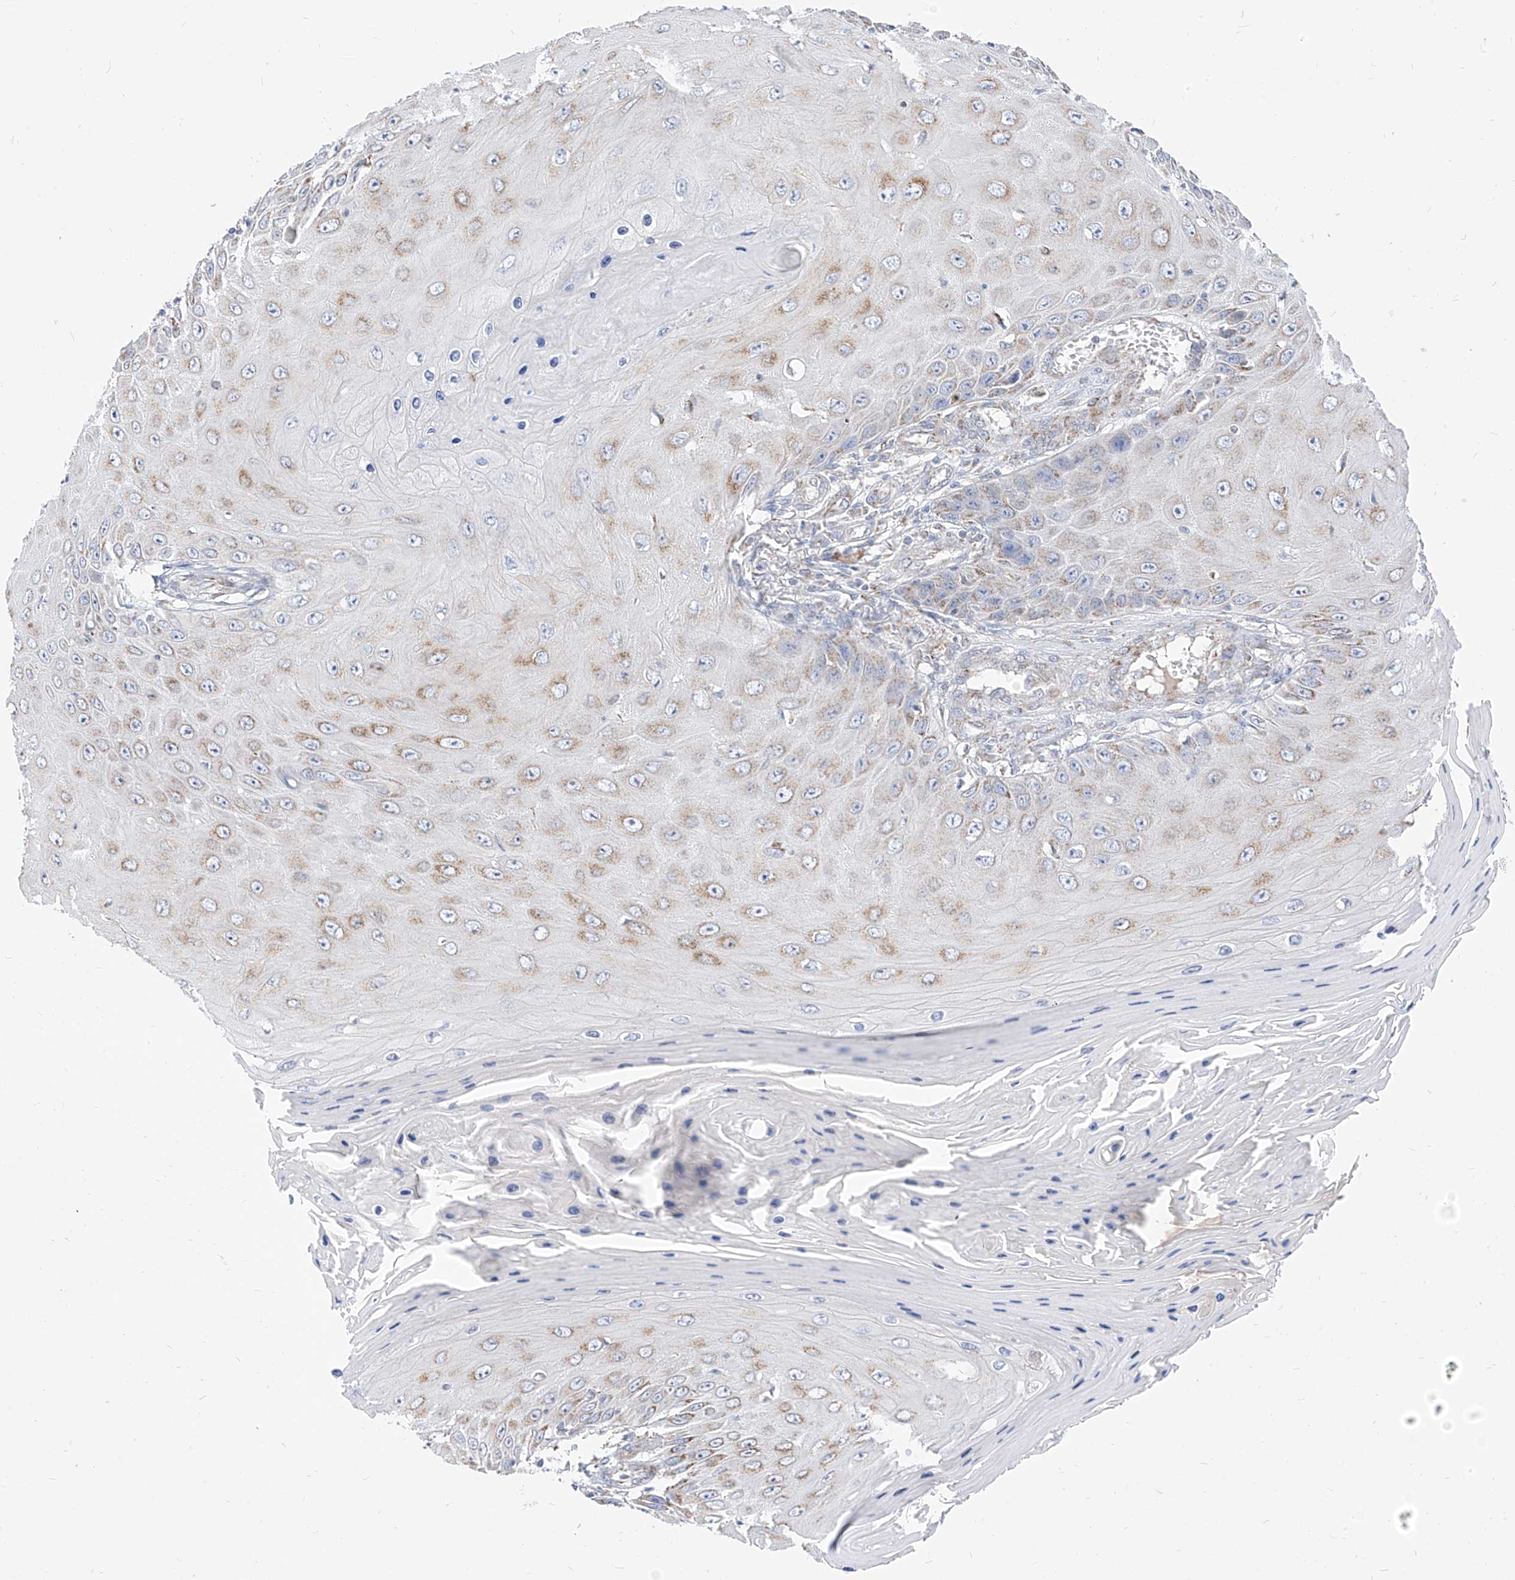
{"staining": {"intensity": "weak", "quantity": "<25%", "location": "cytoplasmic/membranous"}, "tissue": "skin cancer", "cell_type": "Tumor cells", "image_type": "cancer", "snomed": [{"axis": "morphology", "description": "Squamous cell carcinoma, NOS"}, {"axis": "topography", "description": "Skin"}], "caption": "There is no significant expression in tumor cells of squamous cell carcinoma (skin).", "gene": "RASA2", "patient": {"sex": "female", "age": 73}}